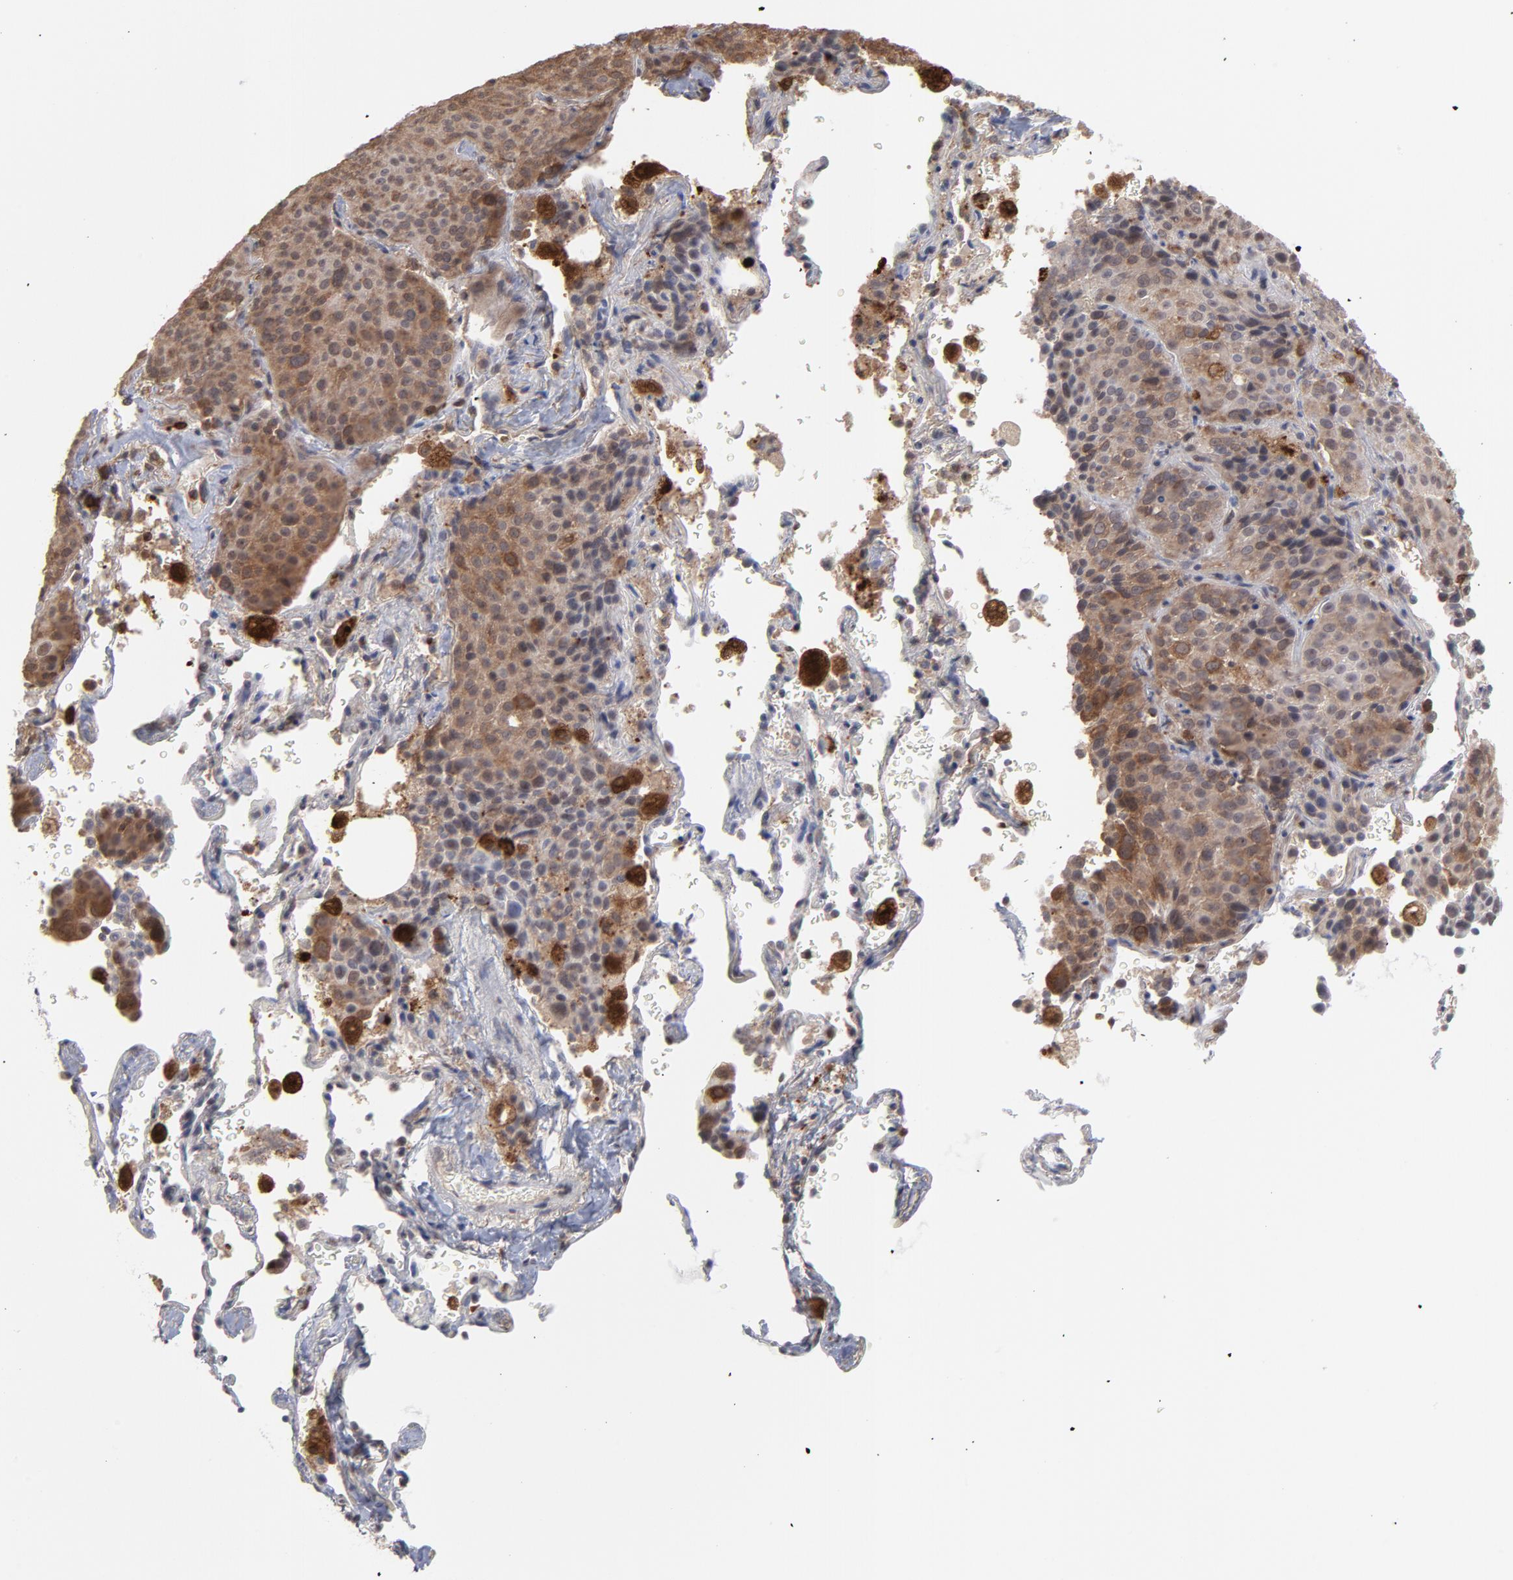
{"staining": {"intensity": "moderate", "quantity": ">75%", "location": "cytoplasmic/membranous"}, "tissue": "lung cancer", "cell_type": "Tumor cells", "image_type": "cancer", "snomed": [{"axis": "morphology", "description": "Squamous cell carcinoma, NOS"}, {"axis": "topography", "description": "Lung"}], "caption": "Protein analysis of squamous cell carcinoma (lung) tissue exhibits moderate cytoplasmic/membranous staining in about >75% of tumor cells.", "gene": "OAS1", "patient": {"sex": "male", "age": 54}}